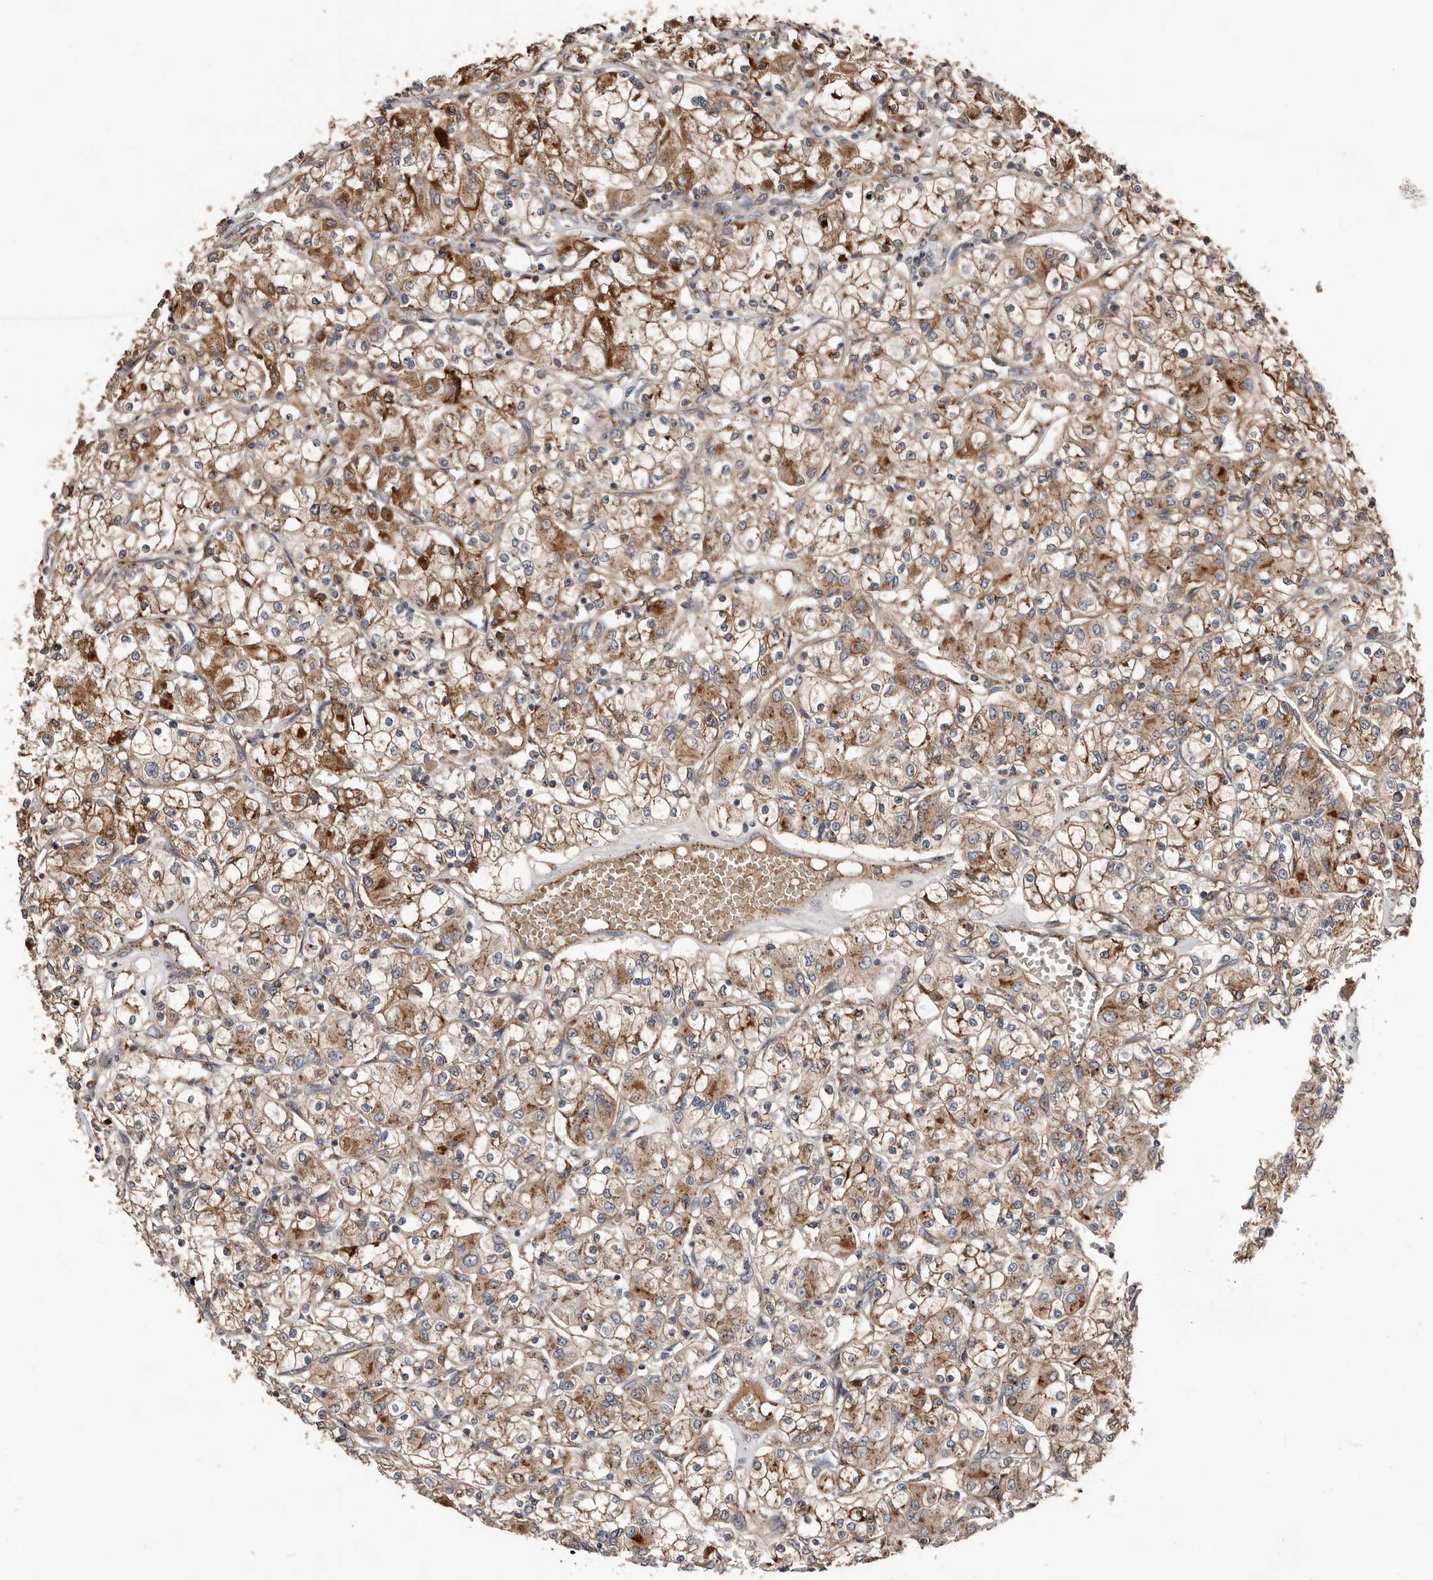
{"staining": {"intensity": "moderate", "quantity": ">75%", "location": "cytoplasmic/membranous"}, "tissue": "renal cancer", "cell_type": "Tumor cells", "image_type": "cancer", "snomed": [{"axis": "morphology", "description": "Adenocarcinoma, NOS"}, {"axis": "topography", "description": "Kidney"}], "caption": "Immunohistochemistry (DAB) staining of renal adenocarcinoma exhibits moderate cytoplasmic/membranous protein staining in about >75% of tumor cells.", "gene": "COG1", "patient": {"sex": "female", "age": 59}}